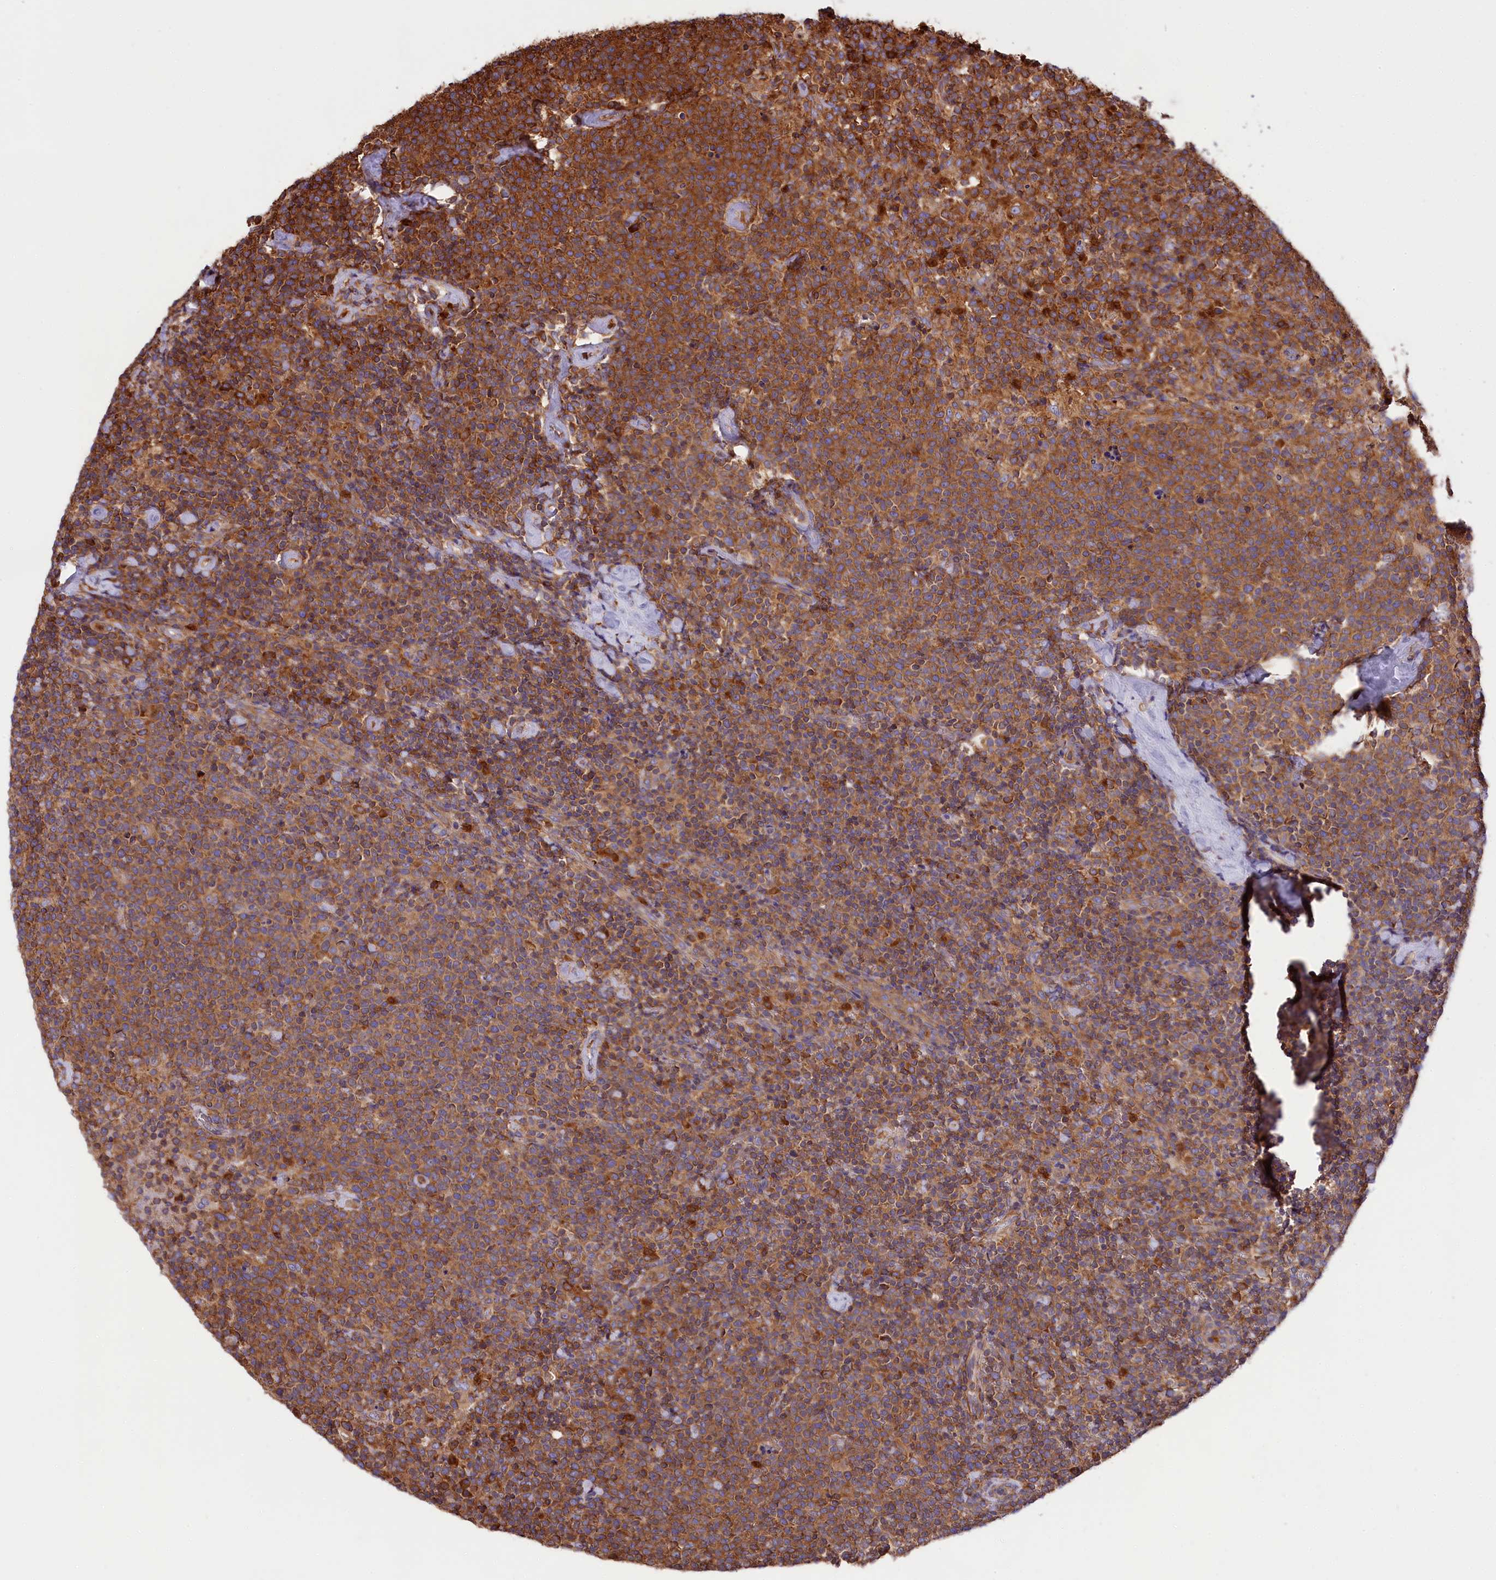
{"staining": {"intensity": "moderate", "quantity": ">75%", "location": "cytoplasmic/membranous"}, "tissue": "lymphoma", "cell_type": "Tumor cells", "image_type": "cancer", "snomed": [{"axis": "morphology", "description": "Malignant lymphoma, non-Hodgkin's type, High grade"}, {"axis": "topography", "description": "Lymph node"}], "caption": "This is an image of IHC staining of lymphoma, which shows moderate expression in the cytoplasmic/membranous of tumor cells.", "gene": "GYS1", "patient": {"sex": "male", "age": 61}}